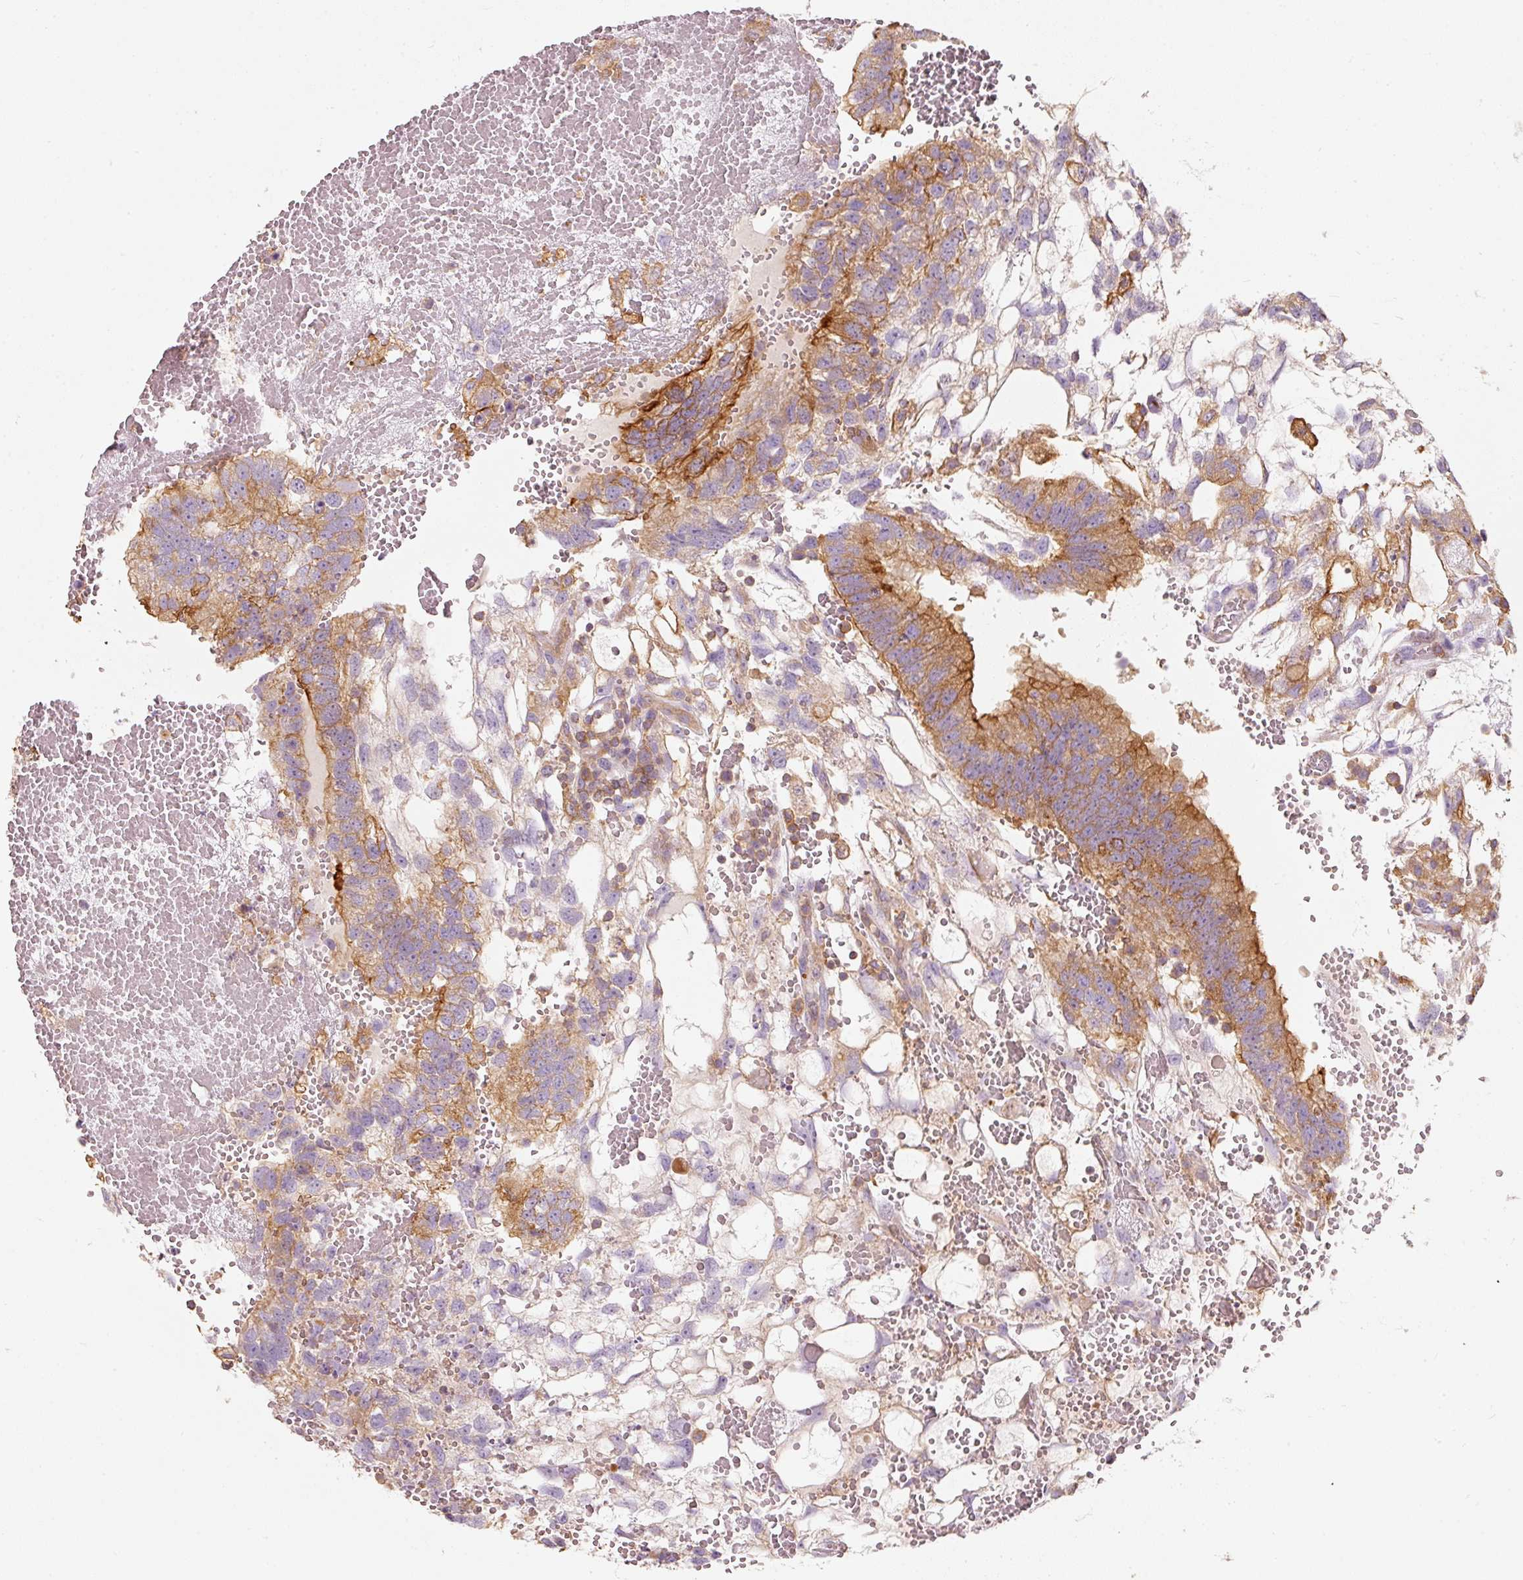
{"staining": {"intensity": "moderate", "quantity": "25%-75%", "location": "cytoplasmic/membranous"}, "tissue": "testis cancer", "cell_type": "Tumor cells", "image_type": "cancer", "snomed": [{"axis": "morphology", "description": "Normal tissue, NOS"}, {"axis": "morphology", "description": "Carcinoma, Embryonal, NOS"}, {"axis": "topography", "description": "Testis"}], "caption": "Testis embryonal carcinoma tissue demonstrates moderate cytoplasmic/membranous positivity in approximately 25%-75% of tumor cells (DAB IHC with brightfield microscopy, high magnification).", "gene": "IQGAP2", "patient": {"sex": "male", "age": 32}}